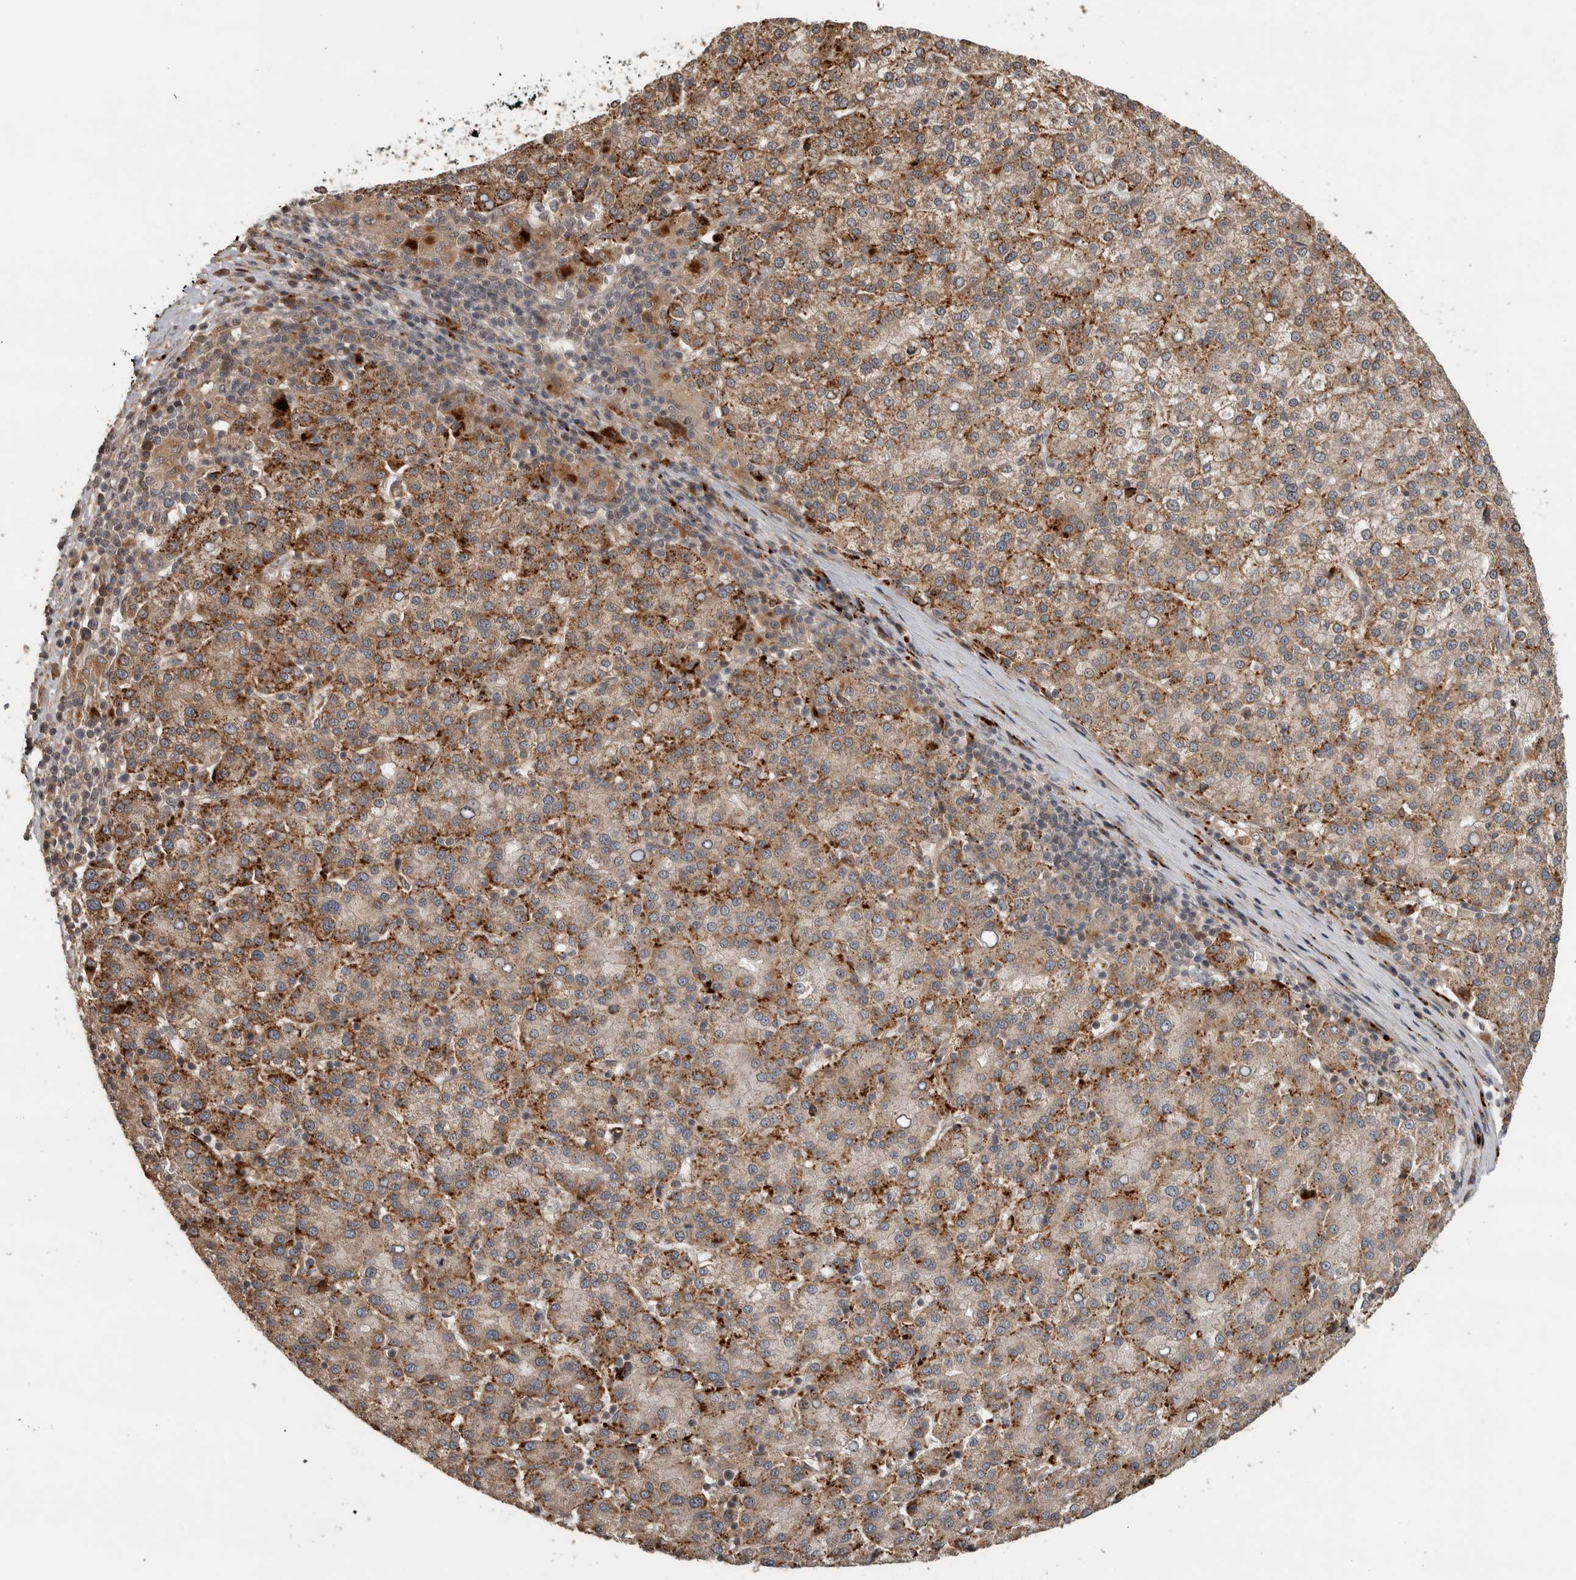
{"staining": {"intensity": "moderate", "quantity": ">75%", "location": "cytoplasmic/membranous"}, "tissue": "liver cancer", "cell_type": "Tumor cells", "image_type": "cancer", "snomed": [{"axis": "morphology", "description": "Carcinoma, Hepatocellular, NOS"}, {"axis": "topography", "description": "Liver"}], "caption": "Immunohistochemical staining of human hepatocellular carcinoma (liver) reveals medium levels of moderate cytoplasmic/membranous protein expression in about >75% of tumor cells. (brown staining indicates protein expression, while blue staining denotes nuclei).", "gene": "PITPNC1", "patient": {"sex": "female", "age": 58}}